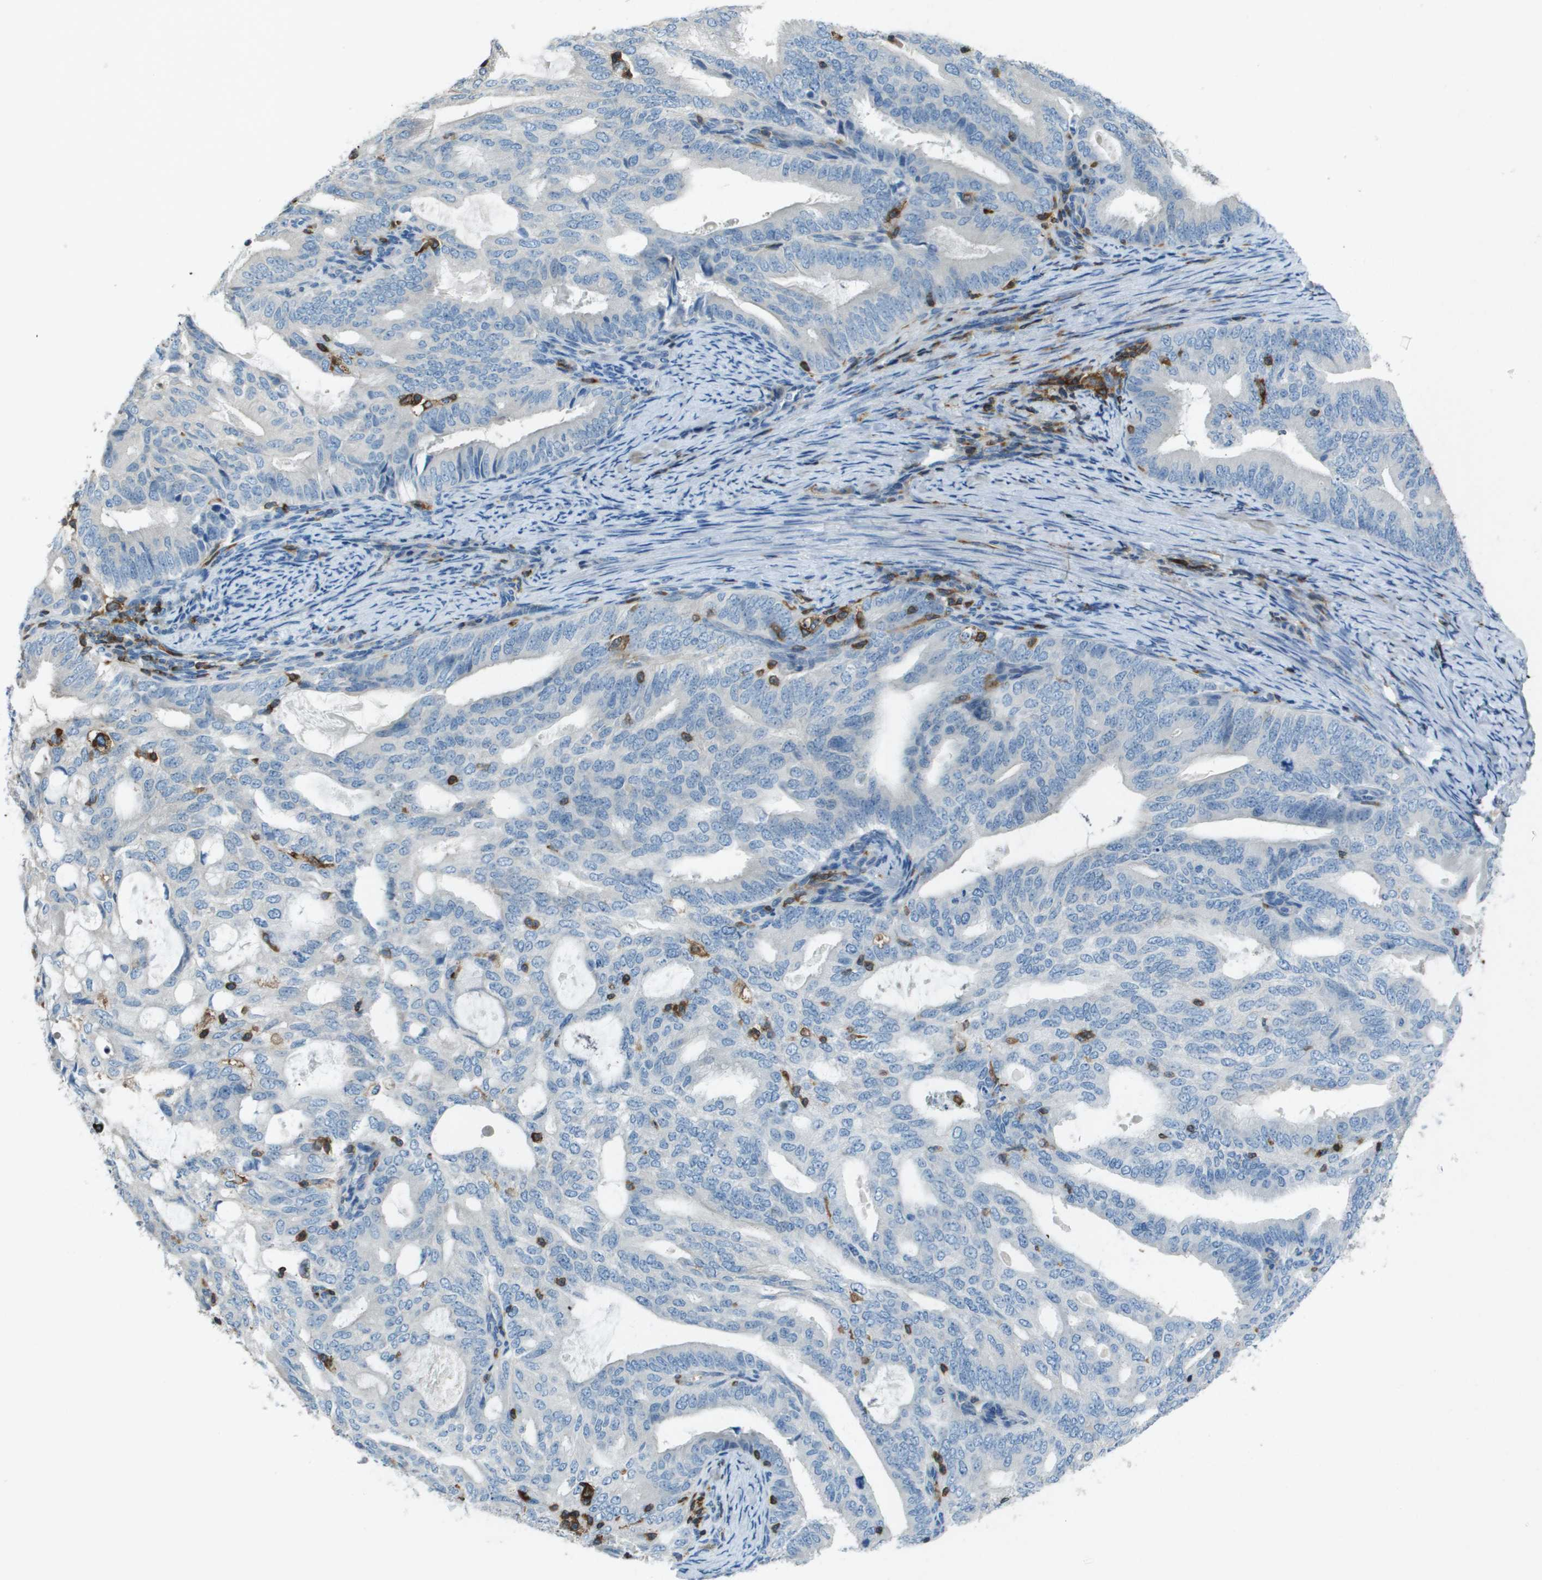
{"staining": {"intensity": "negative", "quantity": "none", "location": "none"}, "tissue": "endometrial cancer", "cell_type": "Tumor cells", "image_type": "cancer", "snomed": [{"axis": "morphology", "description": "Adenocarcinoma, NOS"}, {"axis": "topography", "description": "Endometrium"}], "caption": "Immunohistochemical staining of human adenocarcinoma (endometrial) displays no significant expression in tumor cells. (DAB immunohistochemistry (IHC) with hematoxylin counter stain).", "gene": "APBB1IP", "patient": {"sex": "female", "age": 58}}